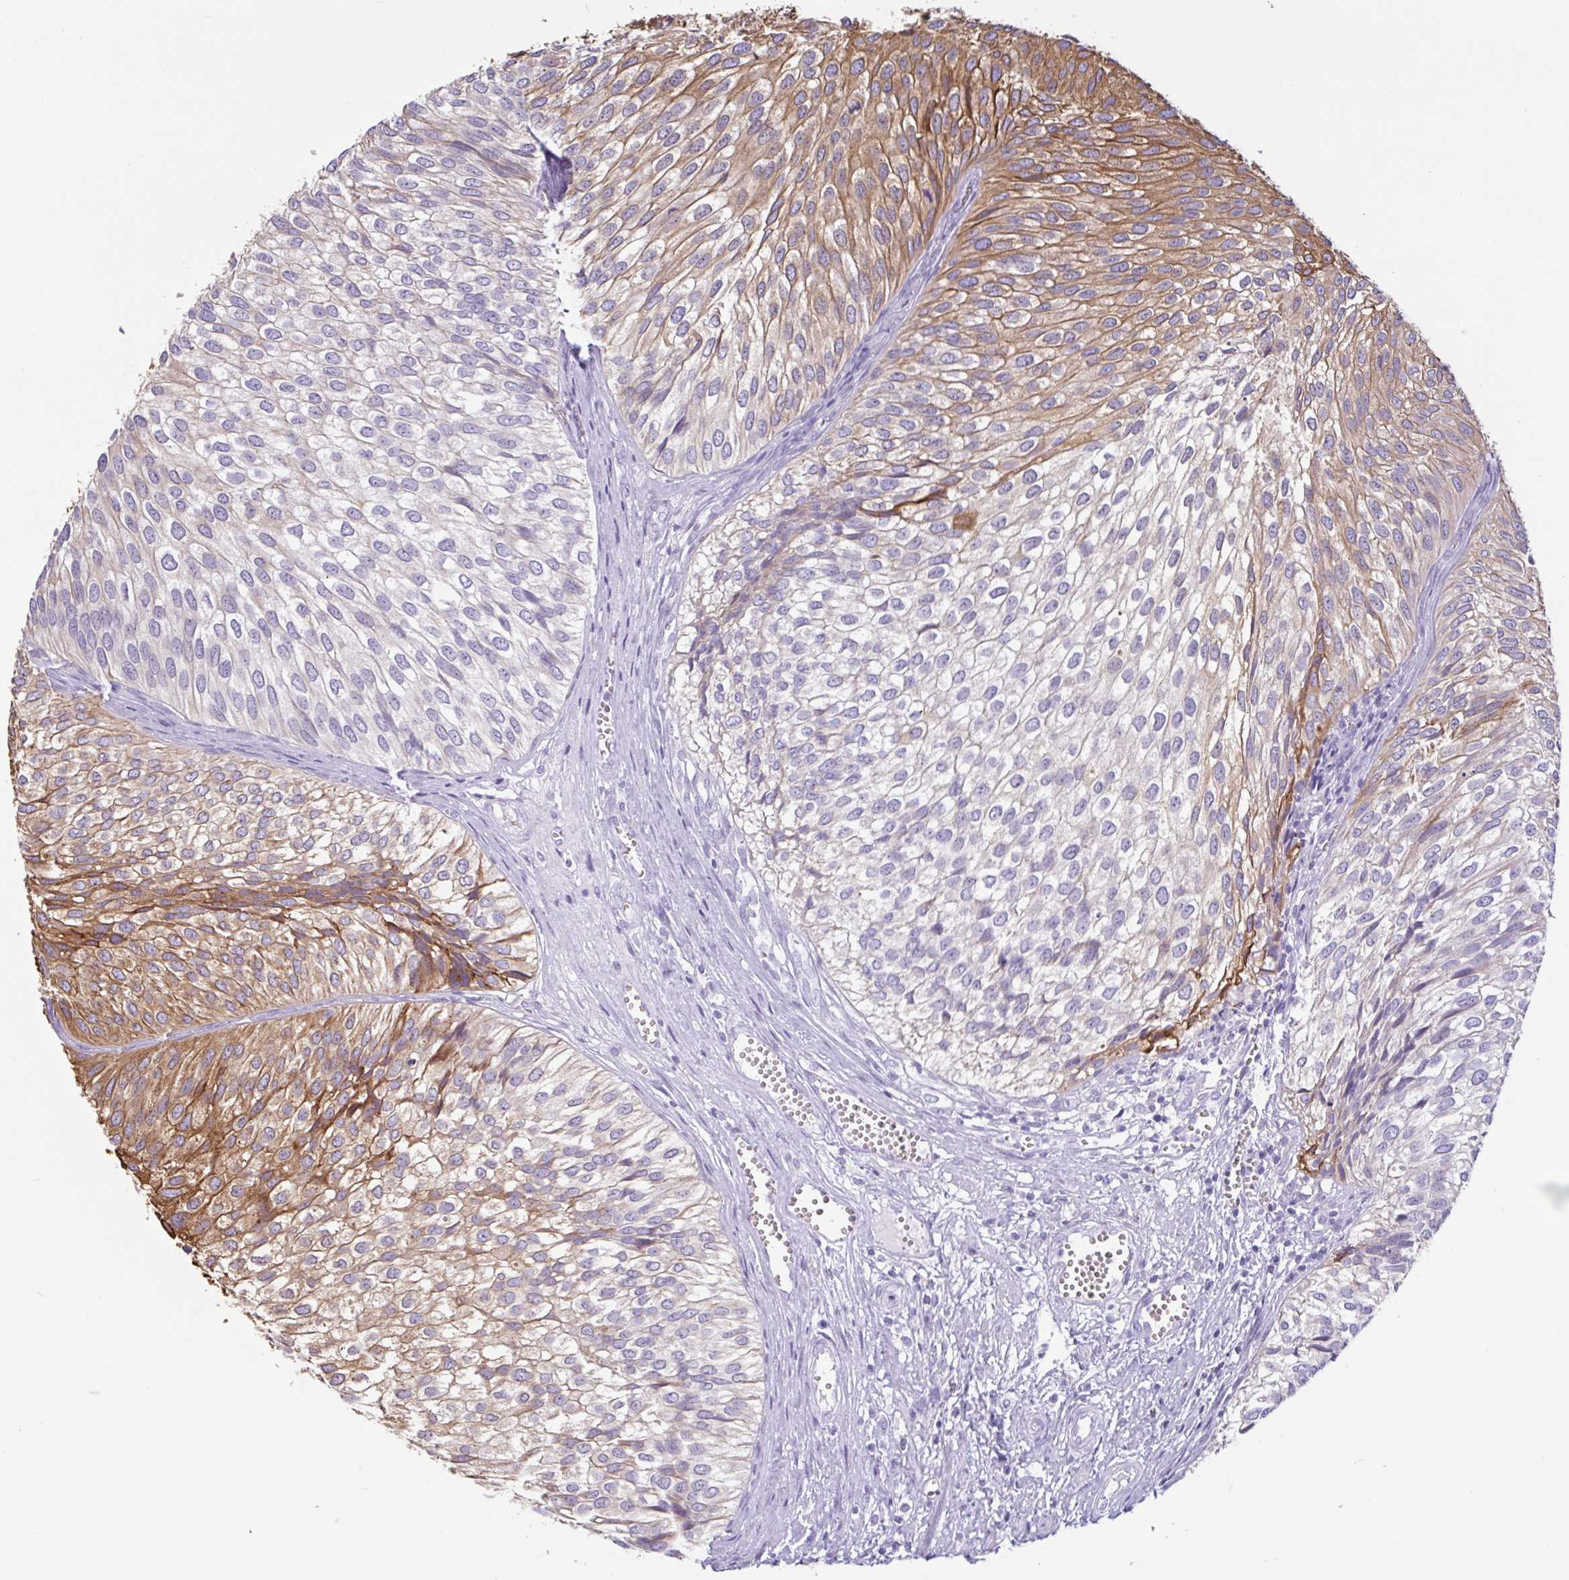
{"staining": {"intensity": "moderate", "quantity": "25%-75%", "location": "cytoplasmic/membranous"}, "tissue": "urothelial cancer", "cell_type": "Tumor cells", "image_type": "cancer", "snomed": [{"axis": "morphology", "description": "Urothelial carcinoma, Low grade"}, {"axis": "topography", "description": "Urinary bladder"}], "caption": "Immunohistochemistry of low-grade urothelial carcinoma displays medium levels of moderate cytoplasmic/membranous positivity in about 25%-75% of tumor cells.", "gene": "CTSE", "patient": {"sex": "male", "age": 91}}